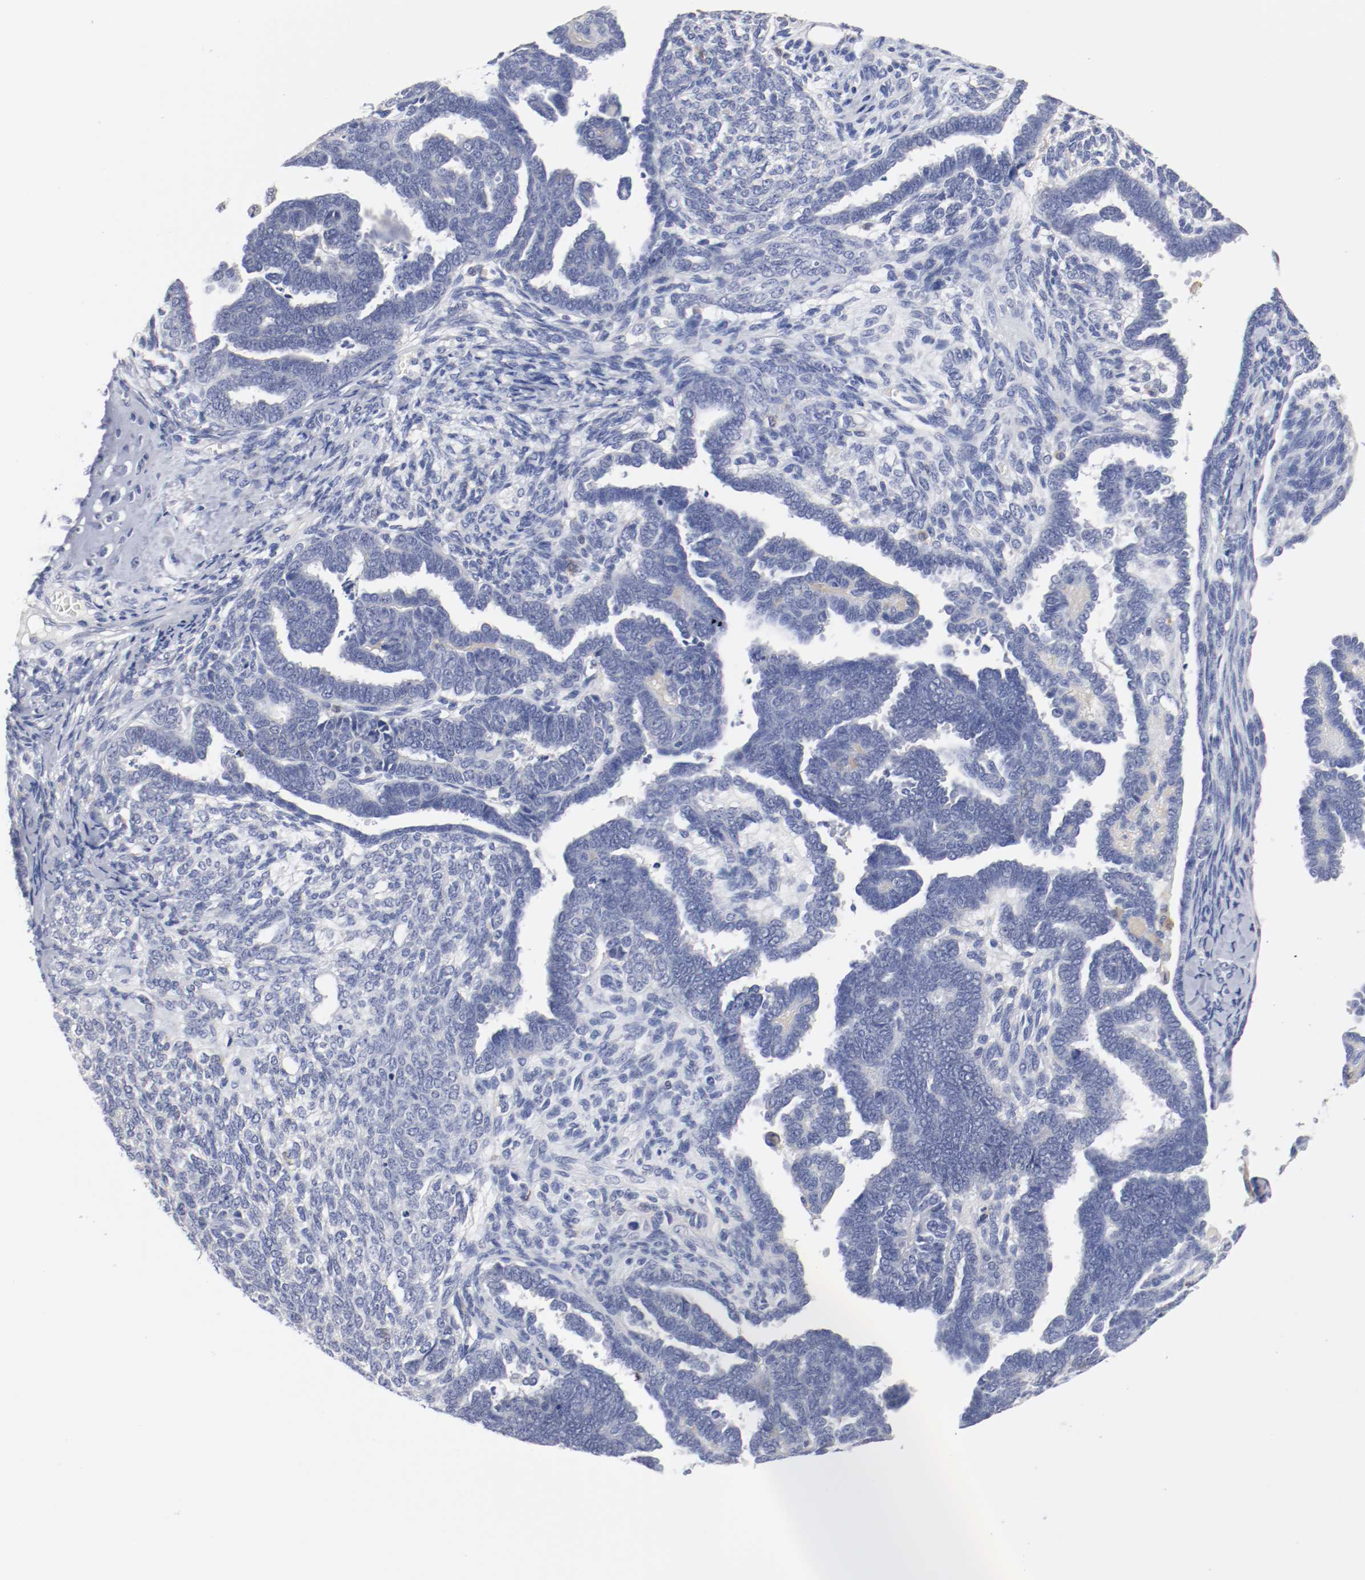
{"staining": {"intensity": "negative", "quantity": "none", "location": "none"}, "tissue": "endometrial cancer", "cell_type": "Tumor cells", "image_type": "cancer", "snomed": [{"axis": "morphology", "description": "Neoplasm, malignant, NOS"}, {"axis": "topography", "description": "Endometrium"}], "caption": "The image reveals no significant expression in tumor cells of endometrial neoplasm (malignant).", "gene": "FGFBP1", "patient": {"sex": "female", "age": 74}}